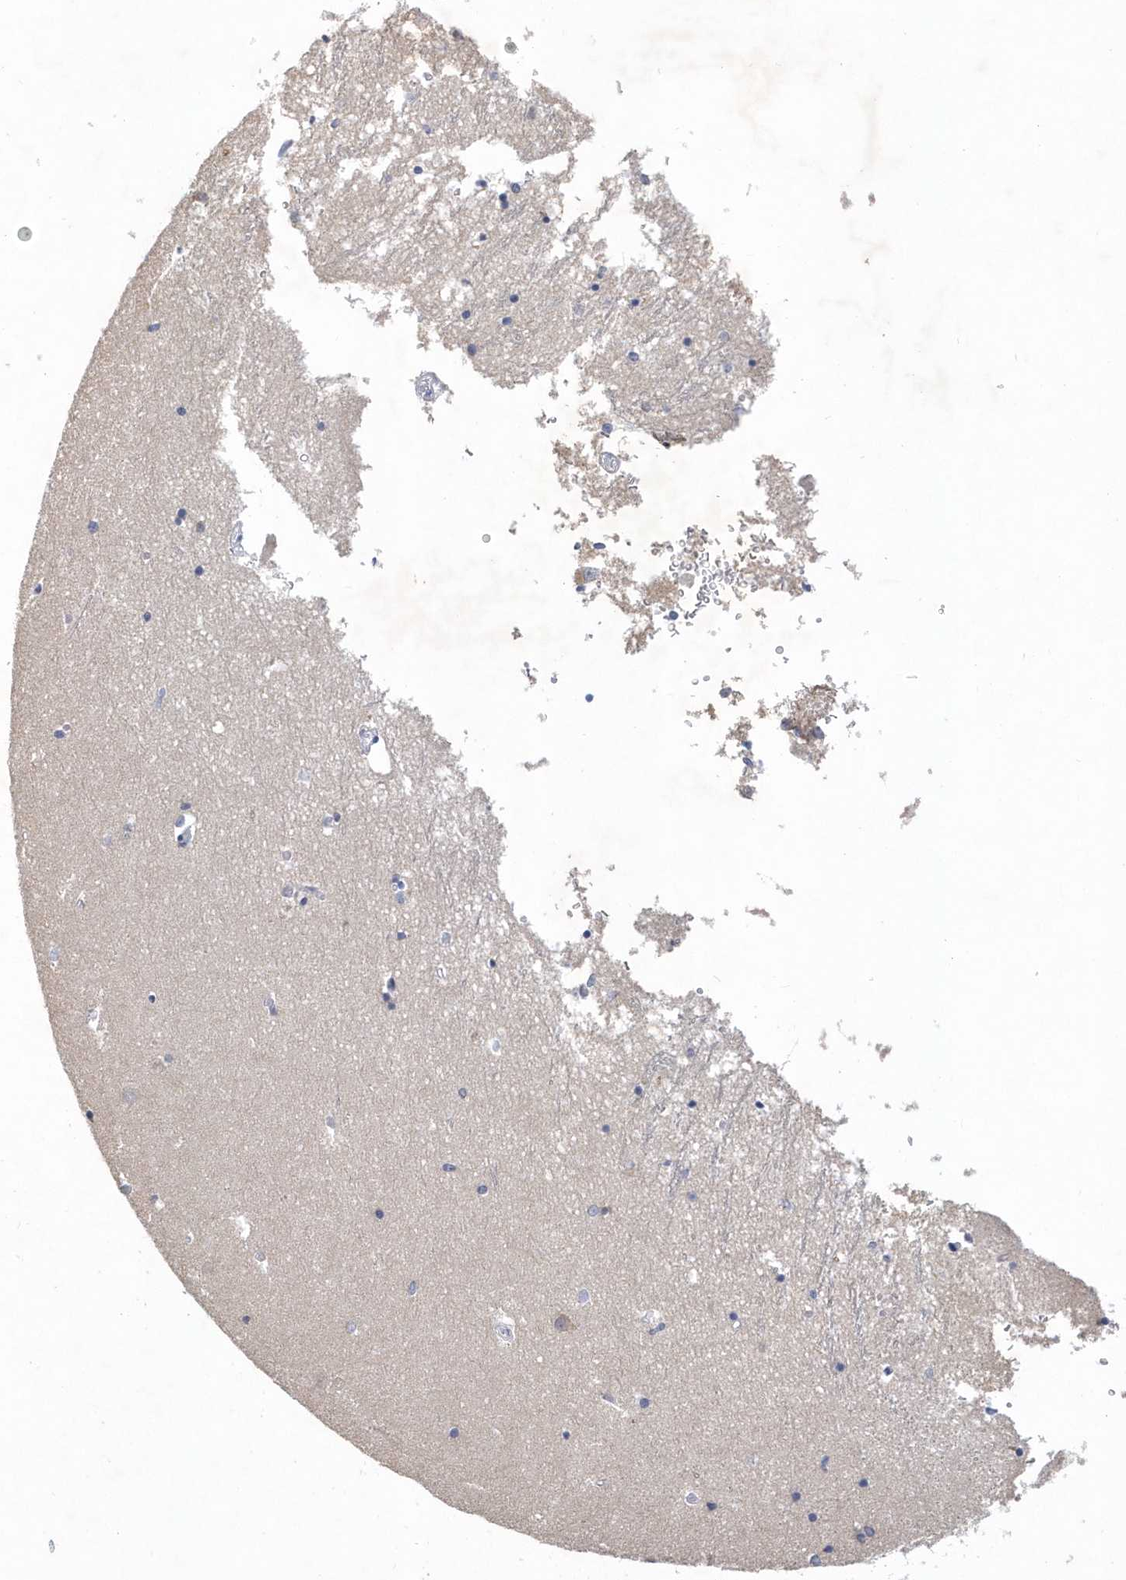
{"staining": {"intensity": "negative", "quantity": "none", "location": "none"}, "tissue": "hippocampus", "cell_type": "Glial cells", "image_type": "normal", "snomed": [{"axis": "morphology", "description": "Normal tissue, NOS"}, {"axis": "topography", "description": "Hippocampus"}], "caption": "Immunohistochemistry (IHC) photomicrograph of unremarkable hippocampus: hippocampus stained with DAB (3,3'-diaminobenzidine) demonstrates no significant protein expression in glial cells.", "gene": "SRGAP3", "patient": {"sex": "male", "age": 70}}